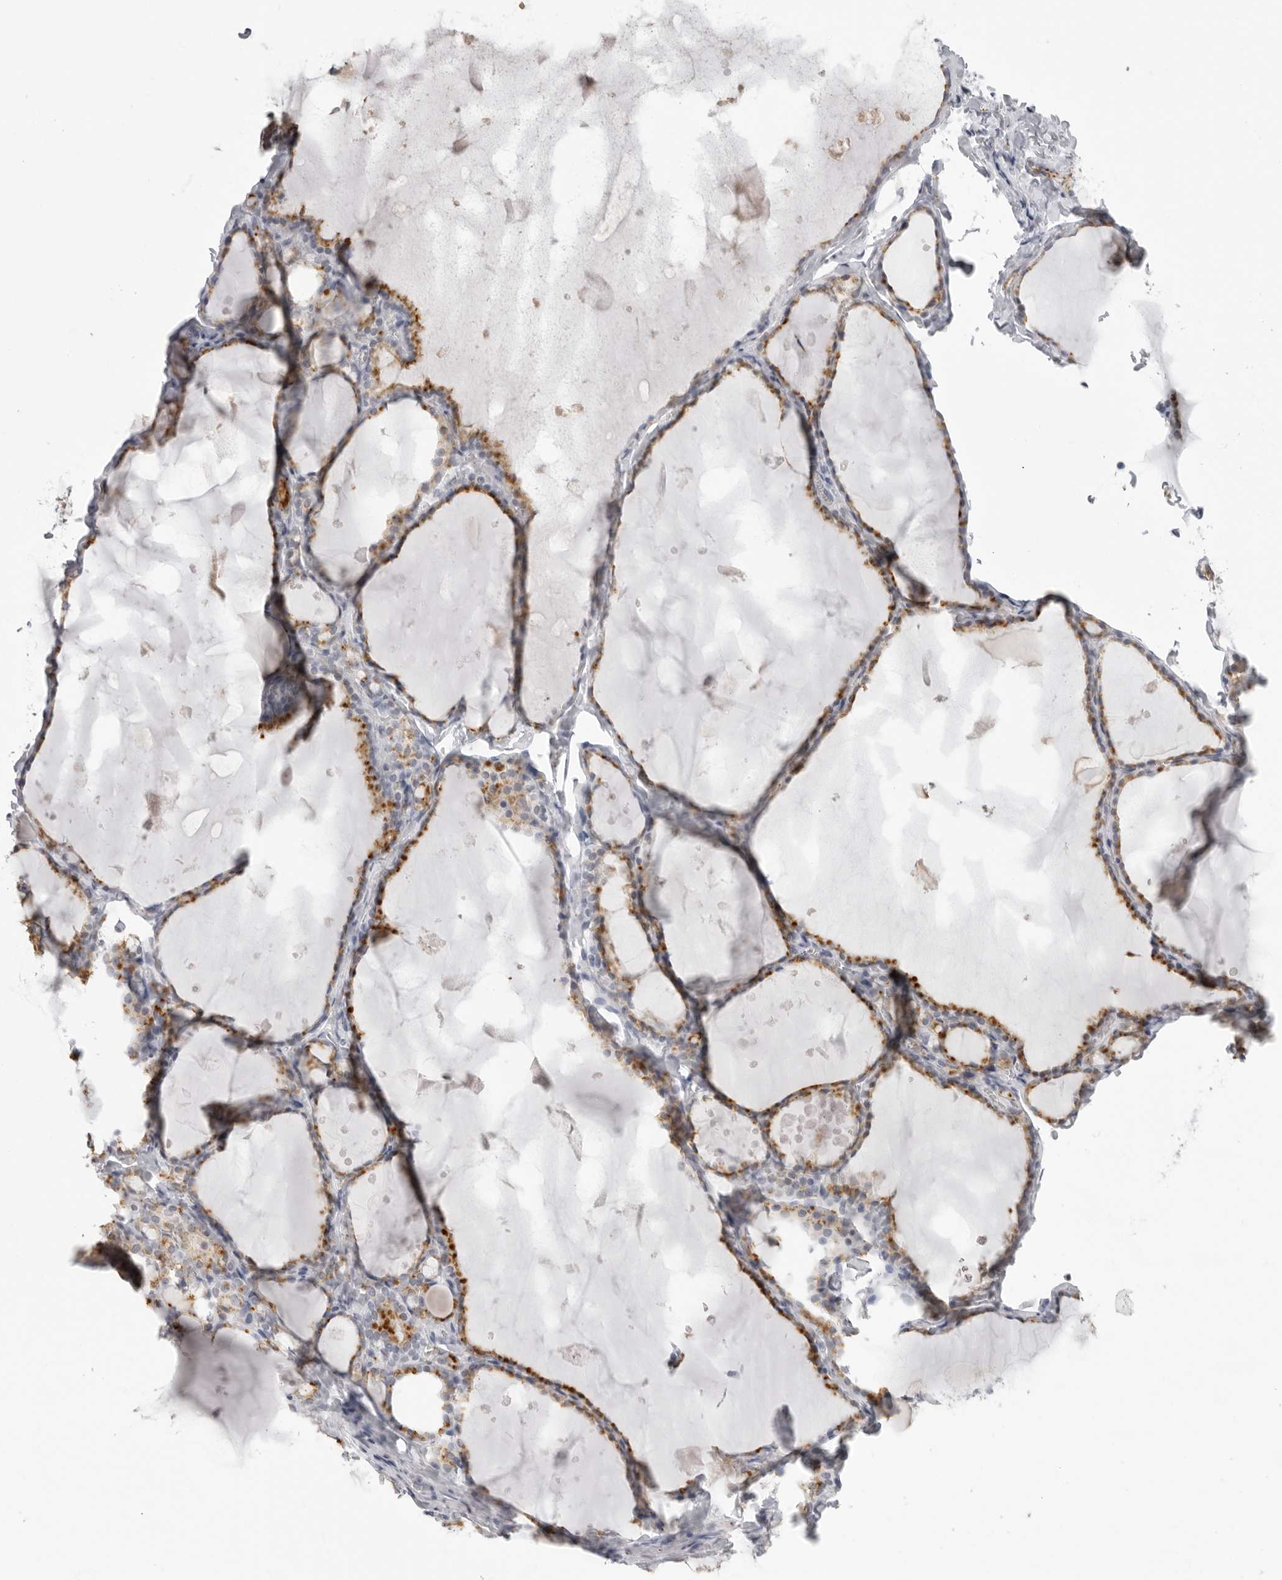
{"staining": {"intensity": "moderate", "quantity": ">75%", "location": "cytoplasmic/membranous"}, "tissue": "thyroid gland", "cell_type": "Glandular cells", "image_type": "normal", "snomed": [{"axis": "morphology", "description": "Normal tissue, NOS"}, {"axis": "topography", "description": "Thyroid gland"}], "caption": "Benign thyroid gland shows moderate cytoplasmic/membranous positivity in about >75% of glandular cells.", "gene": "IL25", "patient": {"sex": "male", "age": 56}}